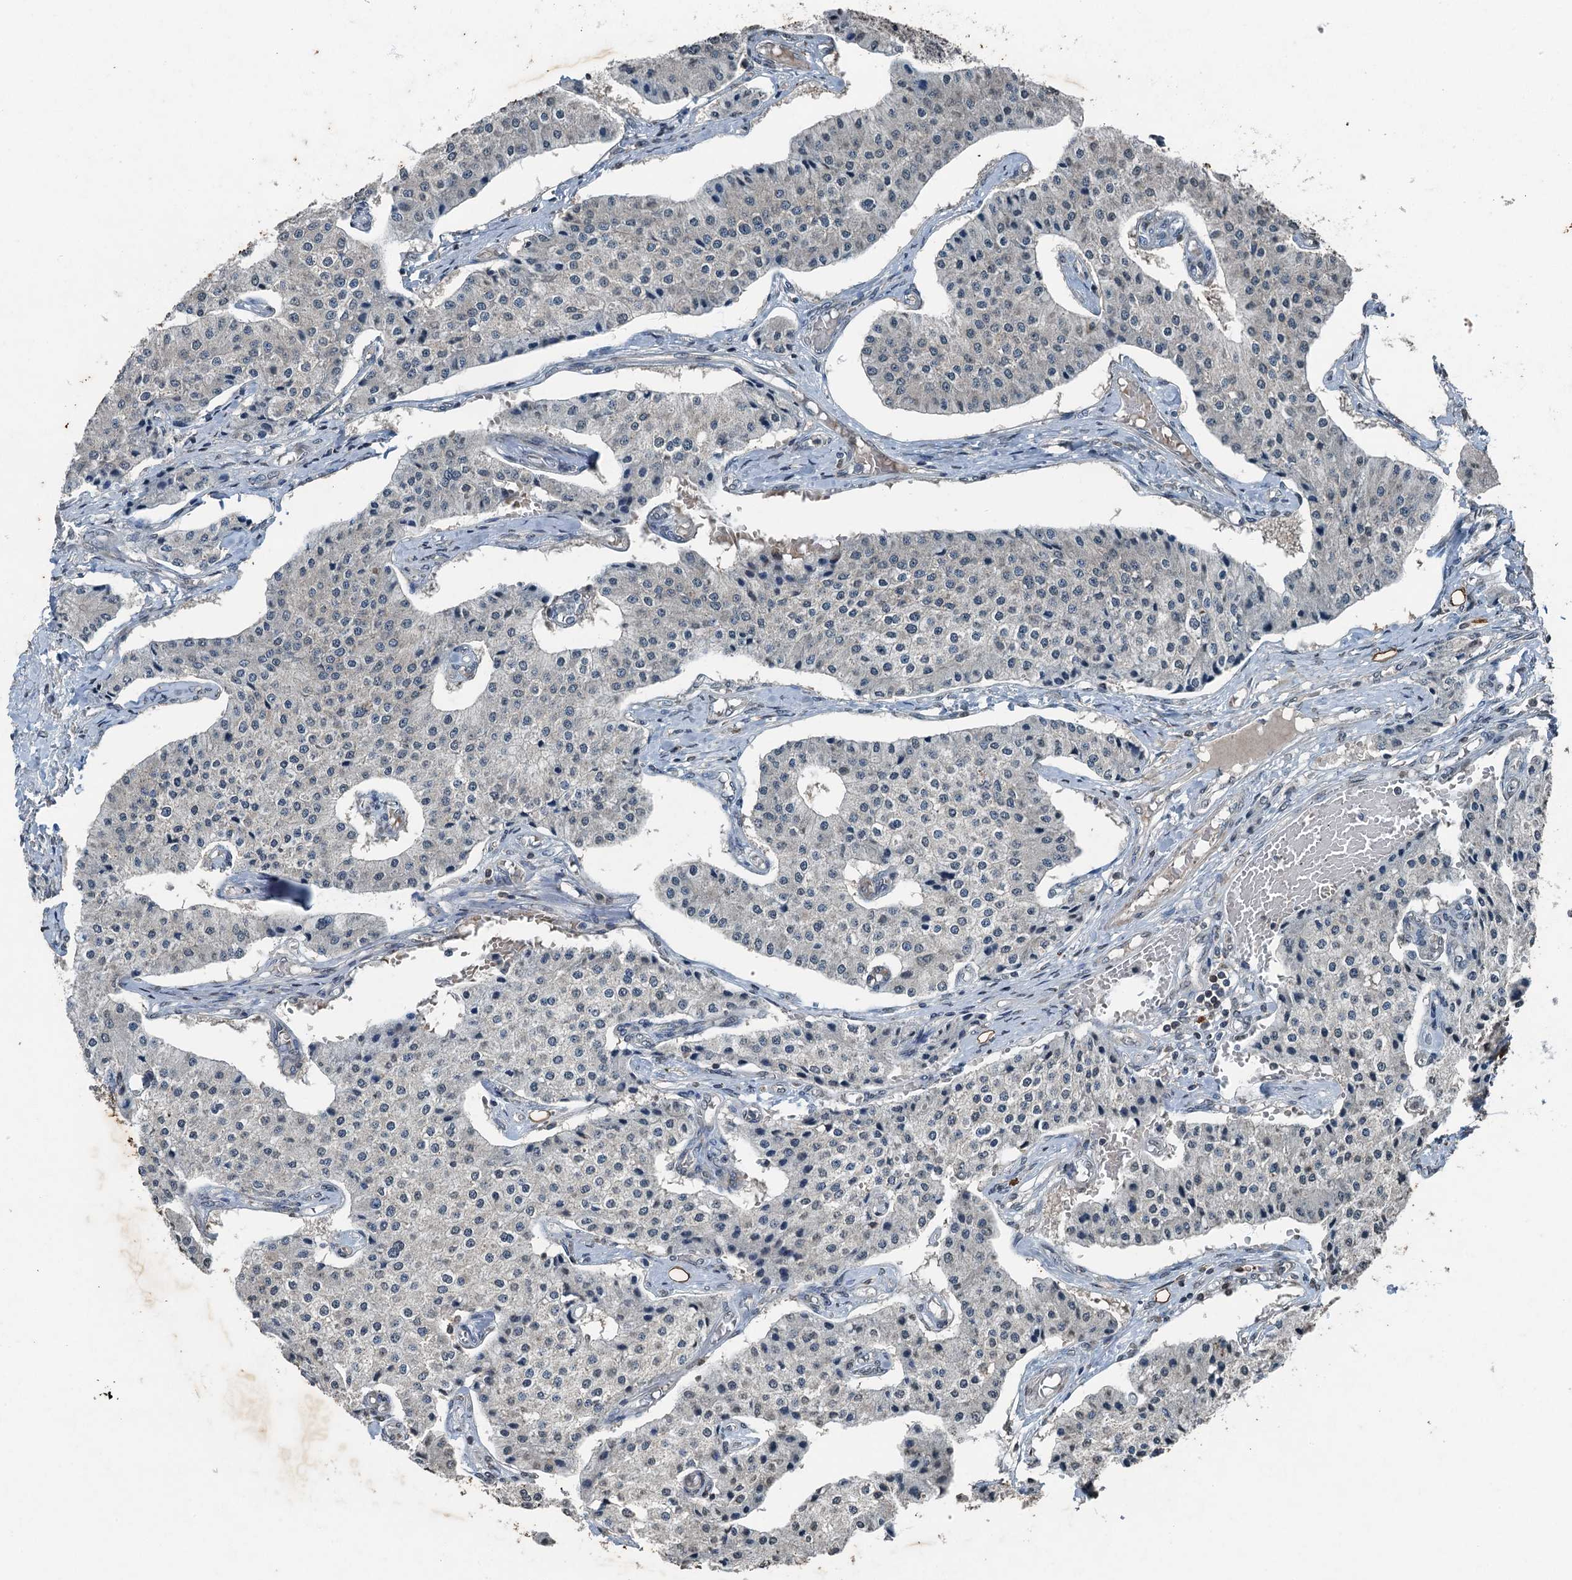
{"staining": {"intensity": "negative", "quantity": "none", "location": "none"}, "tissue": "carcinoid", "cell_type": "Tumor cells", "image_type": "cancer", "snomed": [{"axis": "morphology", "description": "Carcinoid, malignant, NOS"}, {"axis": "topography", "description": "Colon"}], "caption": "Immunohistochemistry (IHC) image of neoplastic tissue: carcinoid stained with DAB exhibits no significant protein staining in tumor cells.", "gene": "TCTN1", "patient": {"sex": "female", "age": 52}}